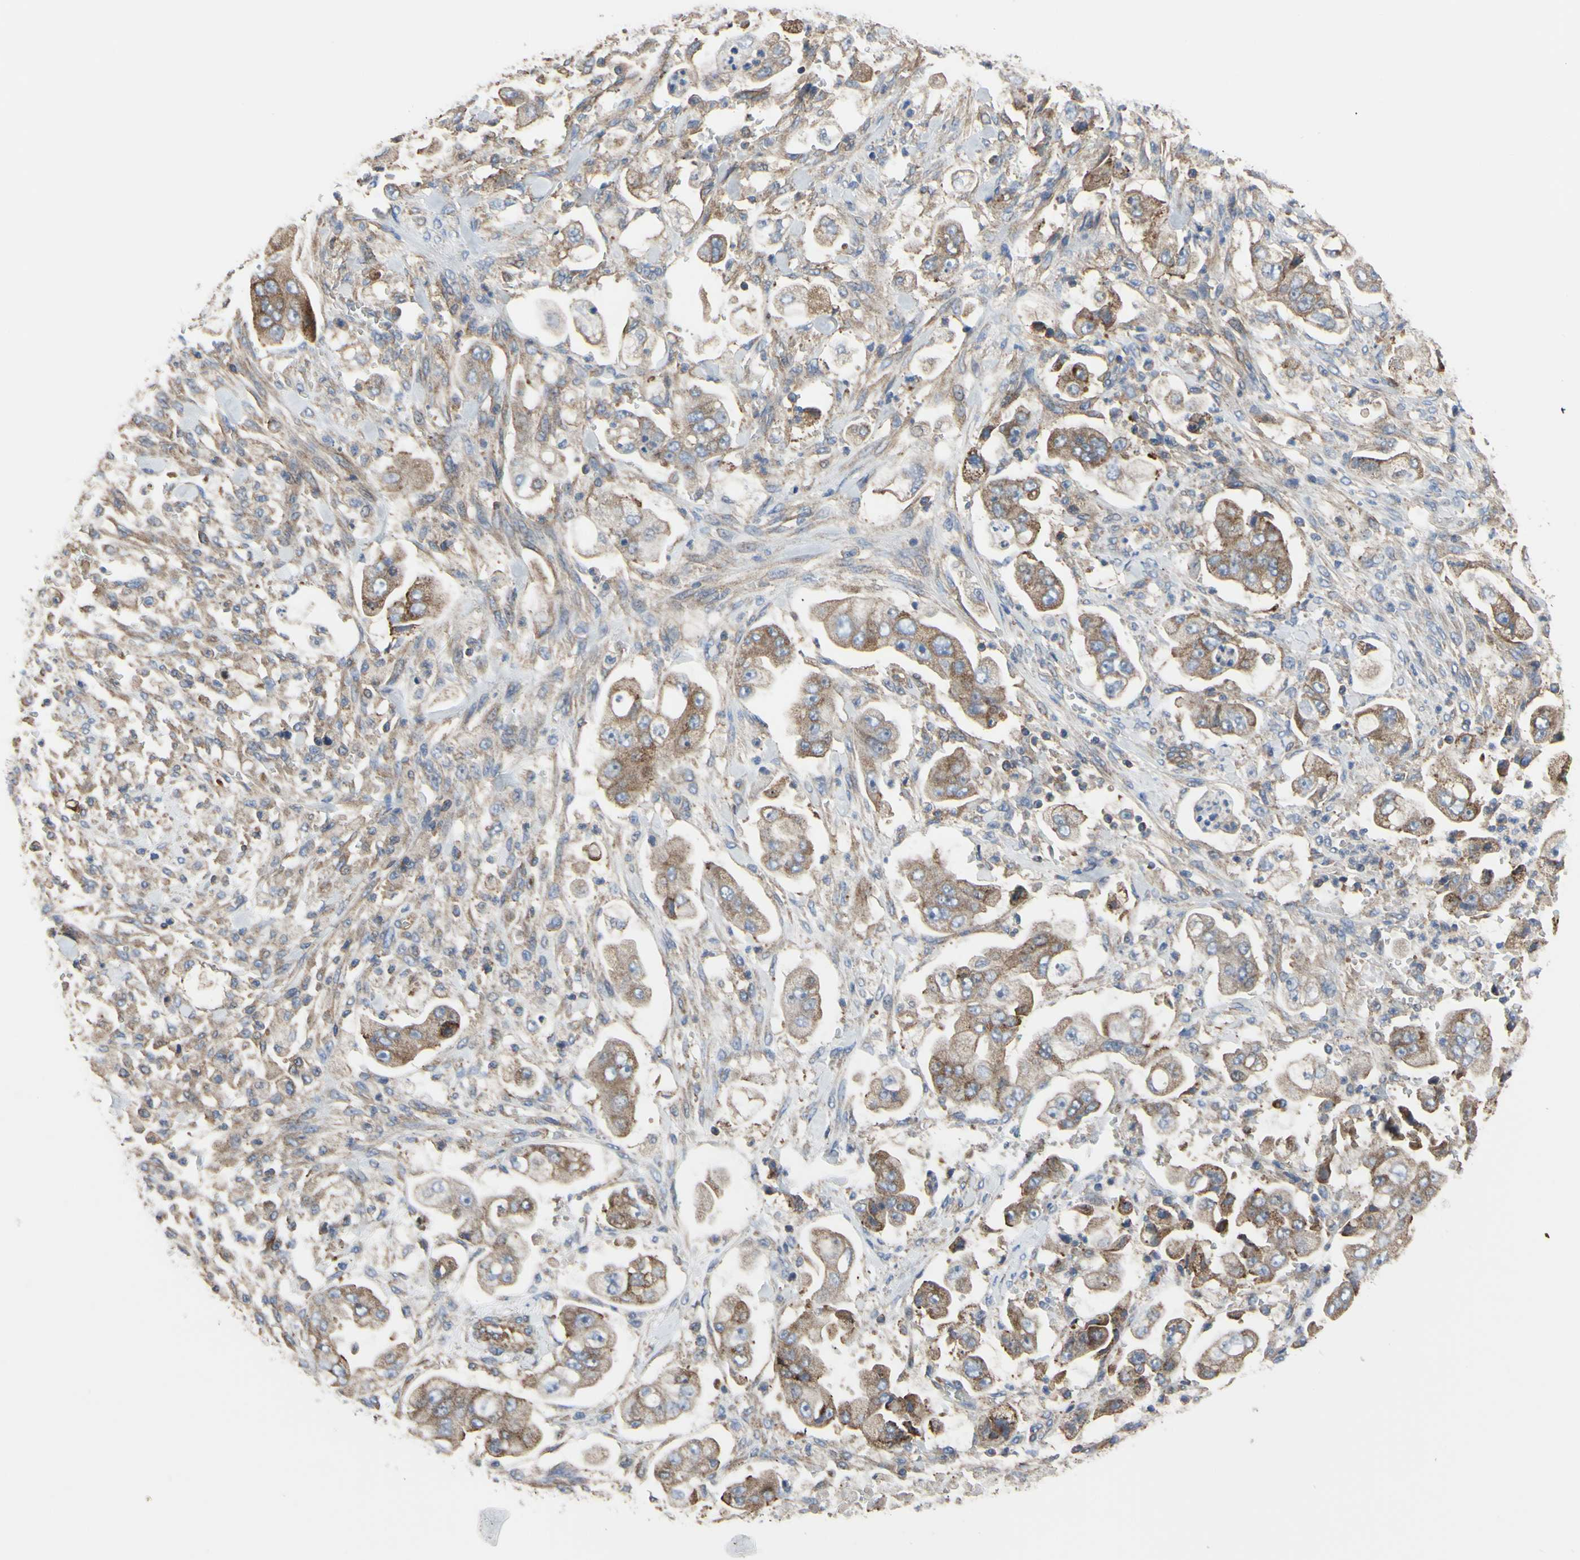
{"staining": {"intensity": "moderate", "quantity": ">75%", "location": "cytoplasmic/membranous"}, "tissue": "stomach cancer", "cell_type": "Tumor cells", "image_type": "cancer", "snomed": [{"axis": "morphology", "description": "Adenocarcinoma, NOS"}, {"axis": "topography", "description": "Stomach"}], "caption": "A brown stain shows moderate cytoplasmic/membranous expression of a protein in human stomach cancer (adenocarcinoma) tumor cells. (brown staining indicates protein expression, while blue staining denotes nuclei).", "gene": "BECN1", "patient": {"sex": "male", "age": 62}}